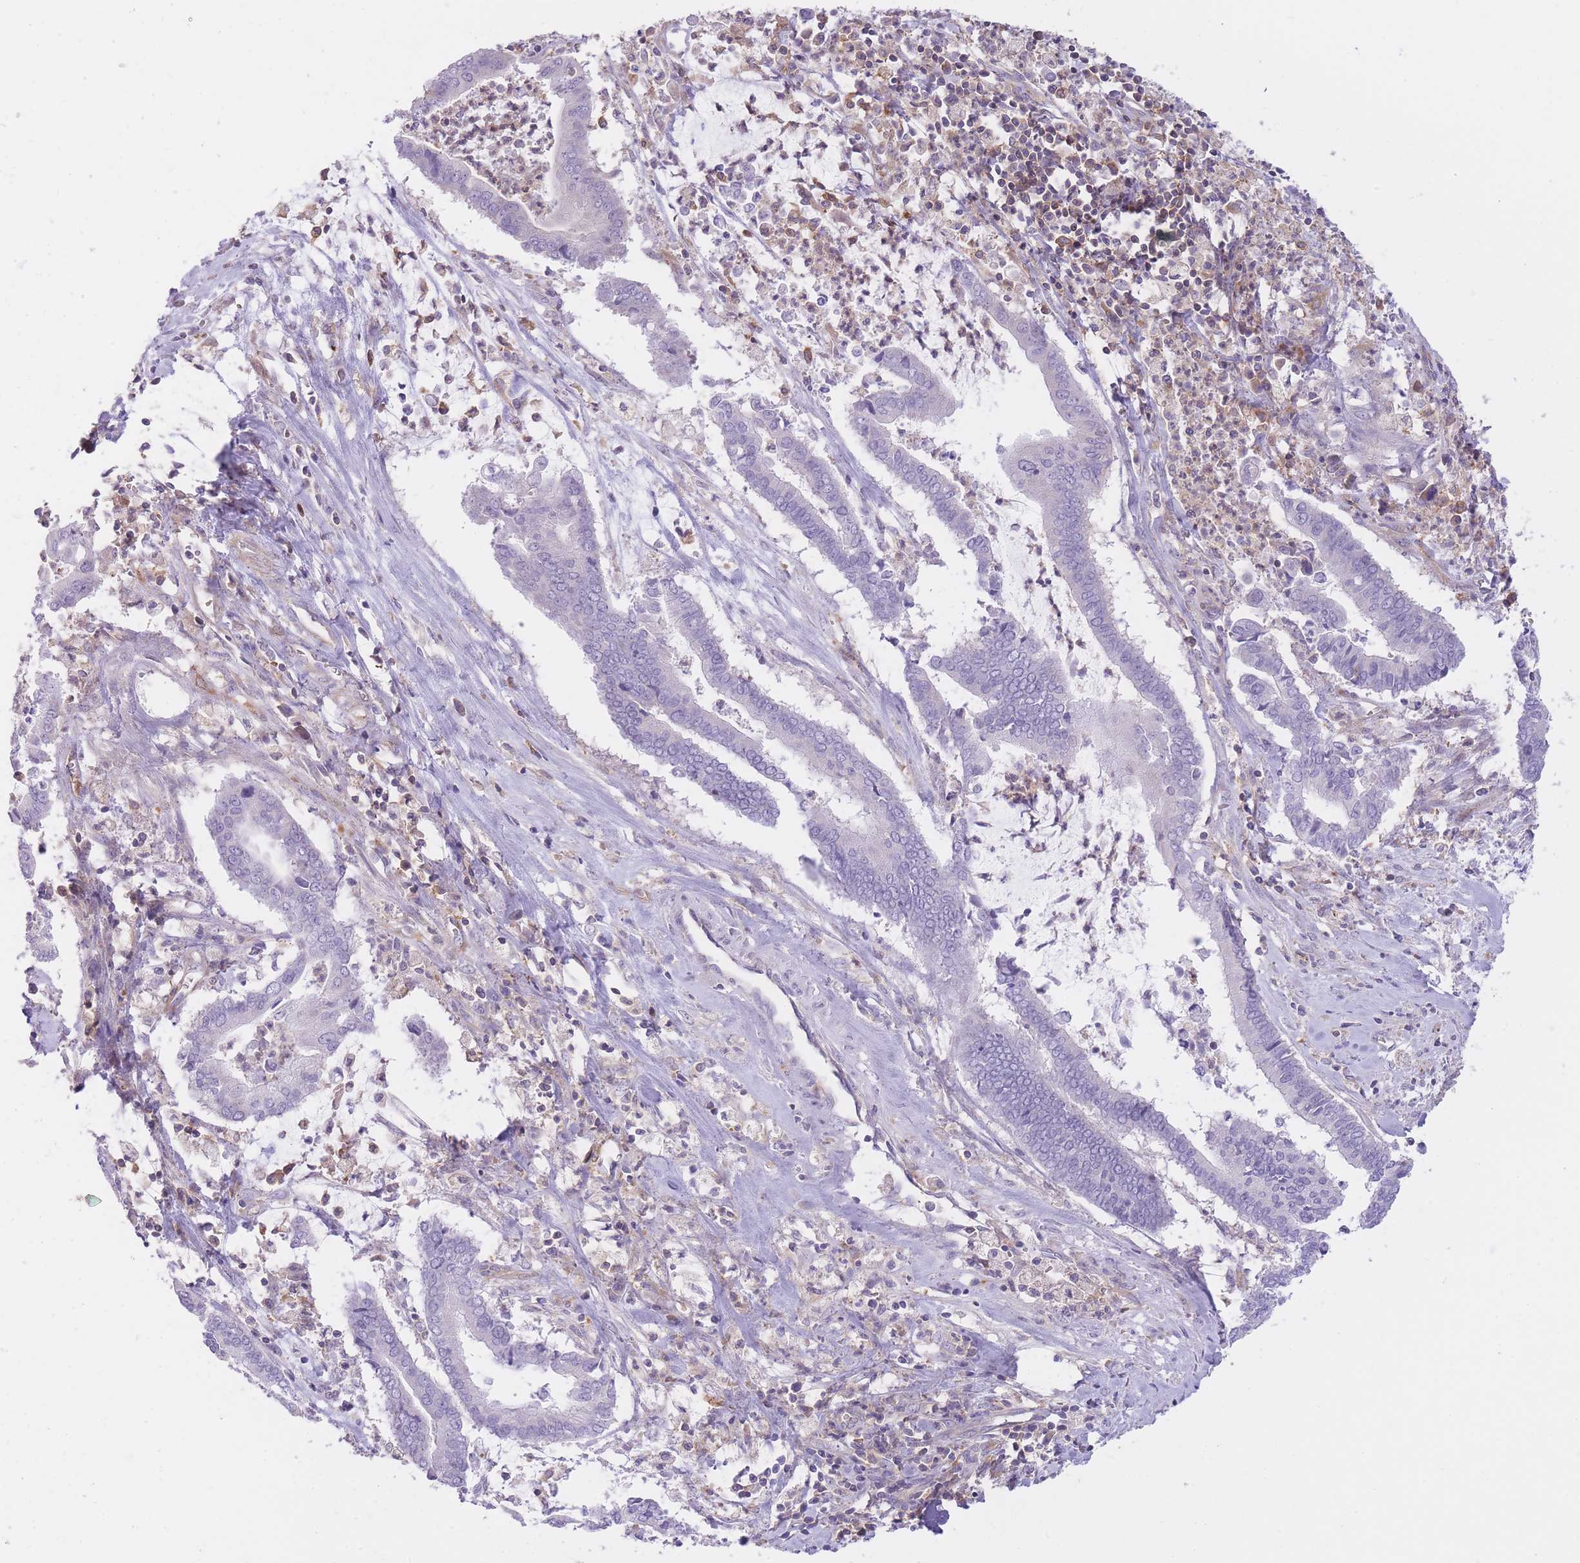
{"staining": {"intensity": "negative", "quantity": "none", "location": "none"}, "tissue": "cervical cancer", "cell_type": "Tumor cells", "image_type": "cancer", "snomed": [{"axis": "morphology", "description": "Adenocarcinoma, NOS"}, {"axis": "topography", "description": "Cervix"}], "caption": "Tumor cells show no significant expression in adenocarcinoma (cervical). Brightfield microscopy of IHC stained with DAB (3,3'-diaminobenzidine) (brown) and hematoxylin (blue), captured at high magnification.", "gene": "PRKAR1A", "patient": {"sex": "female", "age": 44}}